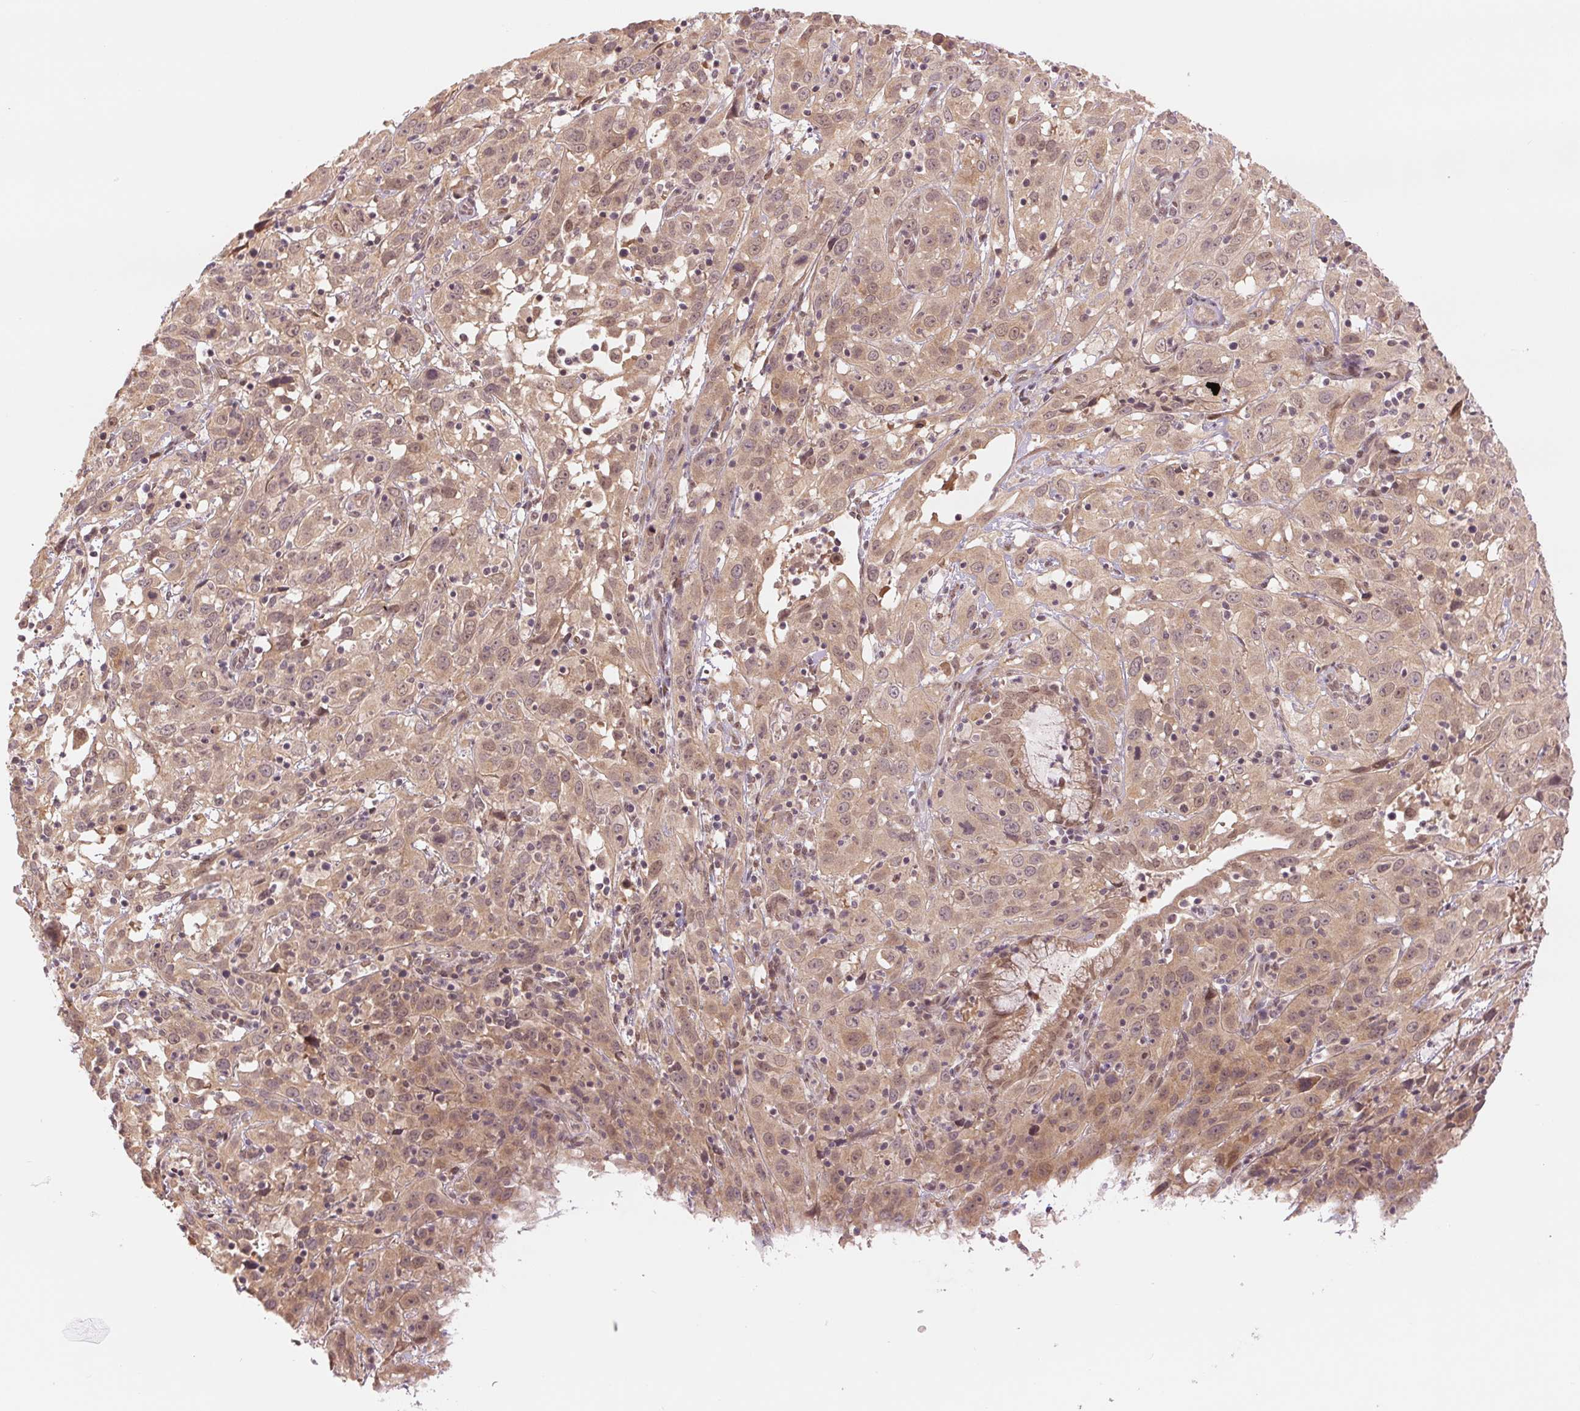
{"staining": {"intensity": "weak", "quantity": ">75%", "location": "cytoplasmic/membranous,nuclear"}, "tissue": "cervical cancer", "cell_type": "Tumor cells", "image_type": "cancer", "snomed": [{"axis": "morphology", "description": "Squamous cell carcinoma, NOS"}, {"axis": "topography", "description": "Cervix"}], "caption": "Tumor cells demonstrate low levels of weak cytoplasmic/membranous and nuclear staining in about >75% of cells in human cervical cancer (squamous cell carcinoma).", "gene": "ERI3", "patient": {"sex": "female", "age": 32}}